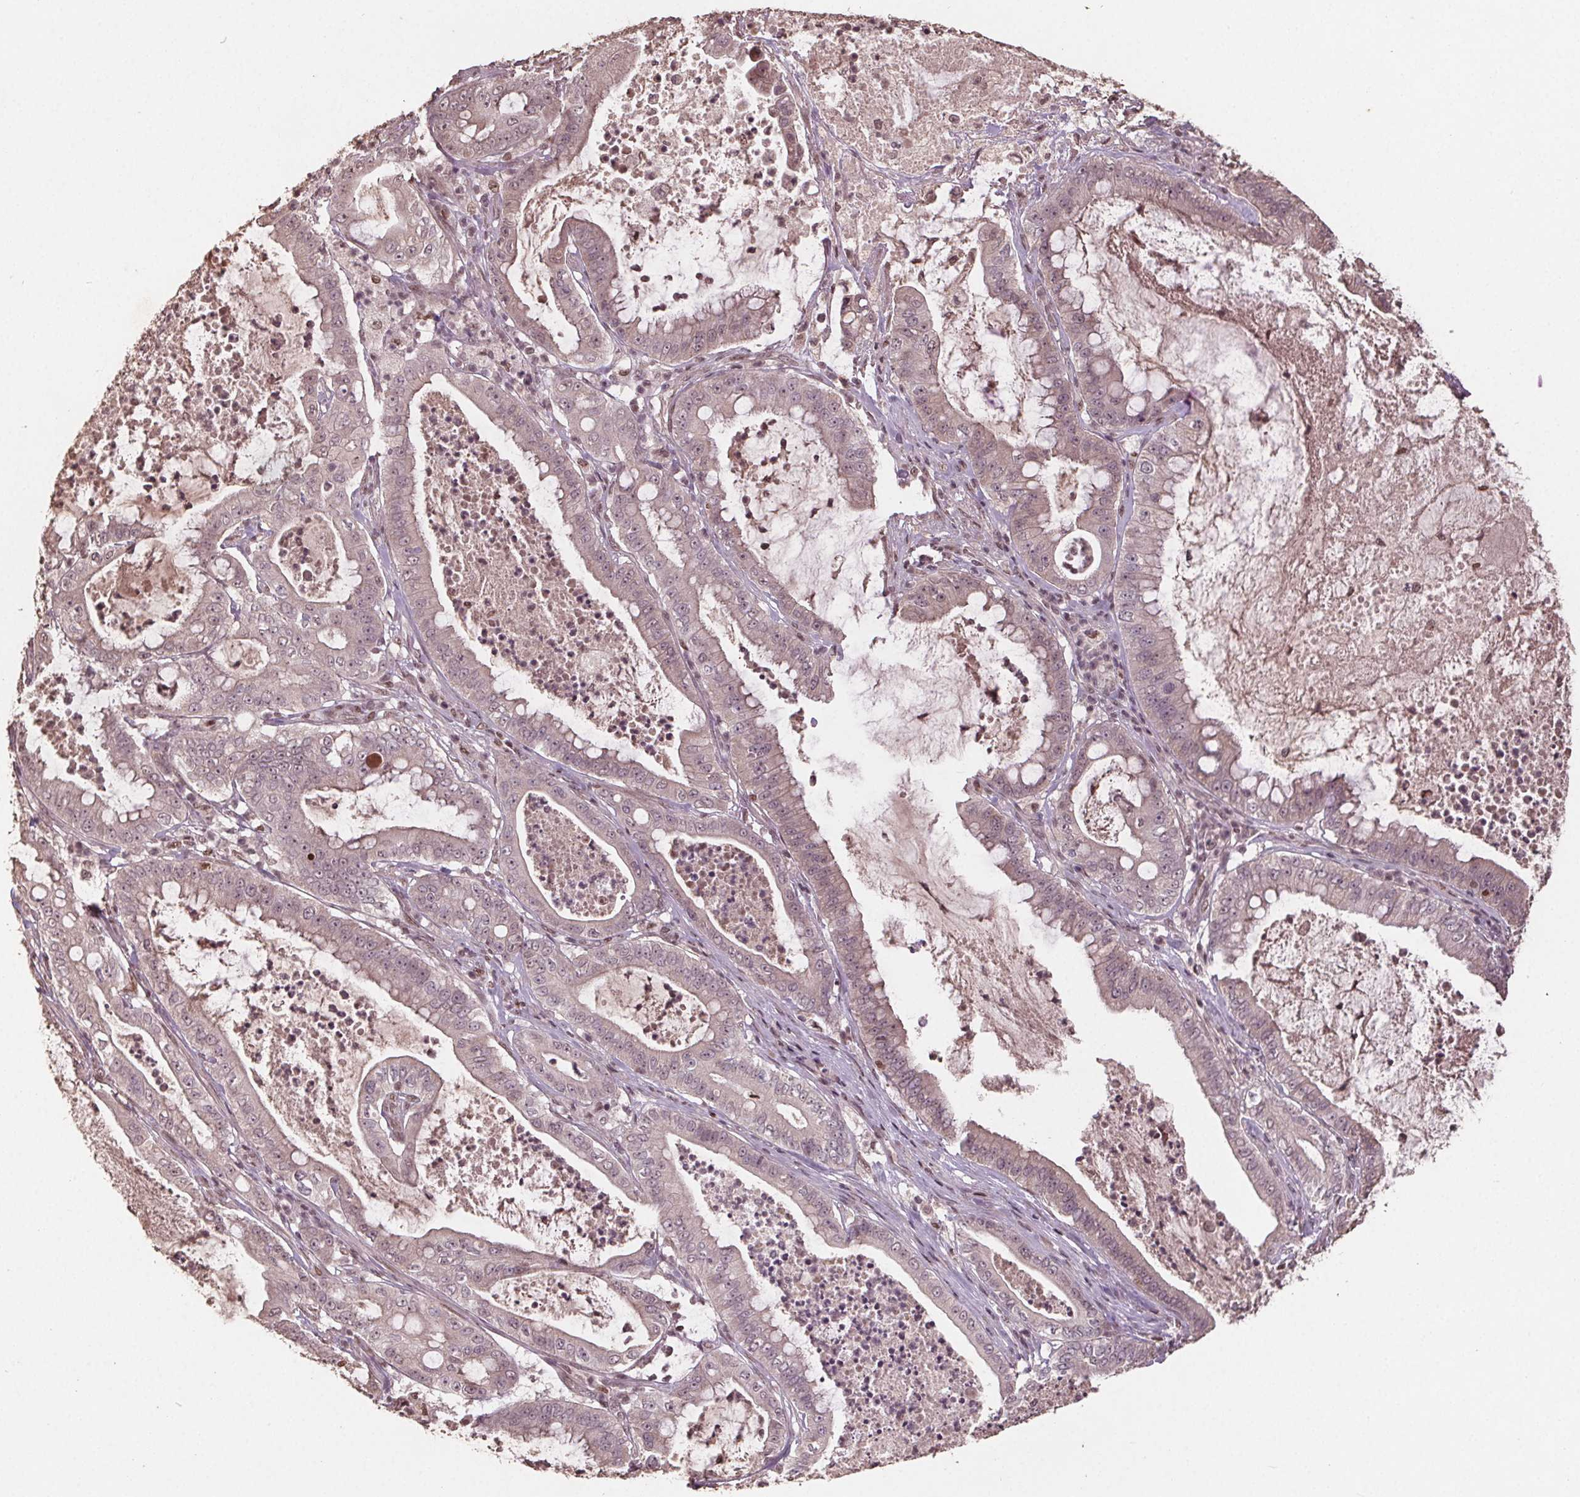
{"staining": {"intensity": "weak", "quantity": "25%-75%", "location": "nuclear"}, "tissue": "pancreatic cancer", "cell_type": "Tumor cells", "image_type": "cancer", "snomed": [{"axis": "morphology", "description": "Adenocarcinoma, NOS"}, {"axis": "topography", "description": "Pancreas"}], "caption": "An IHC histopathology image of tumor tissue is shown. Protein staining in brown highlights weak nuclear positivity in pancreatic cancer within tumor cells. (Stains: DAB (3,3'-diaminobenzidine) in brown, nuclei in blue, Microscopy: brightfield microscopy at high magnification).", "gene": "DNMT3B", "patient": {"sex": "male", "age": 71}}